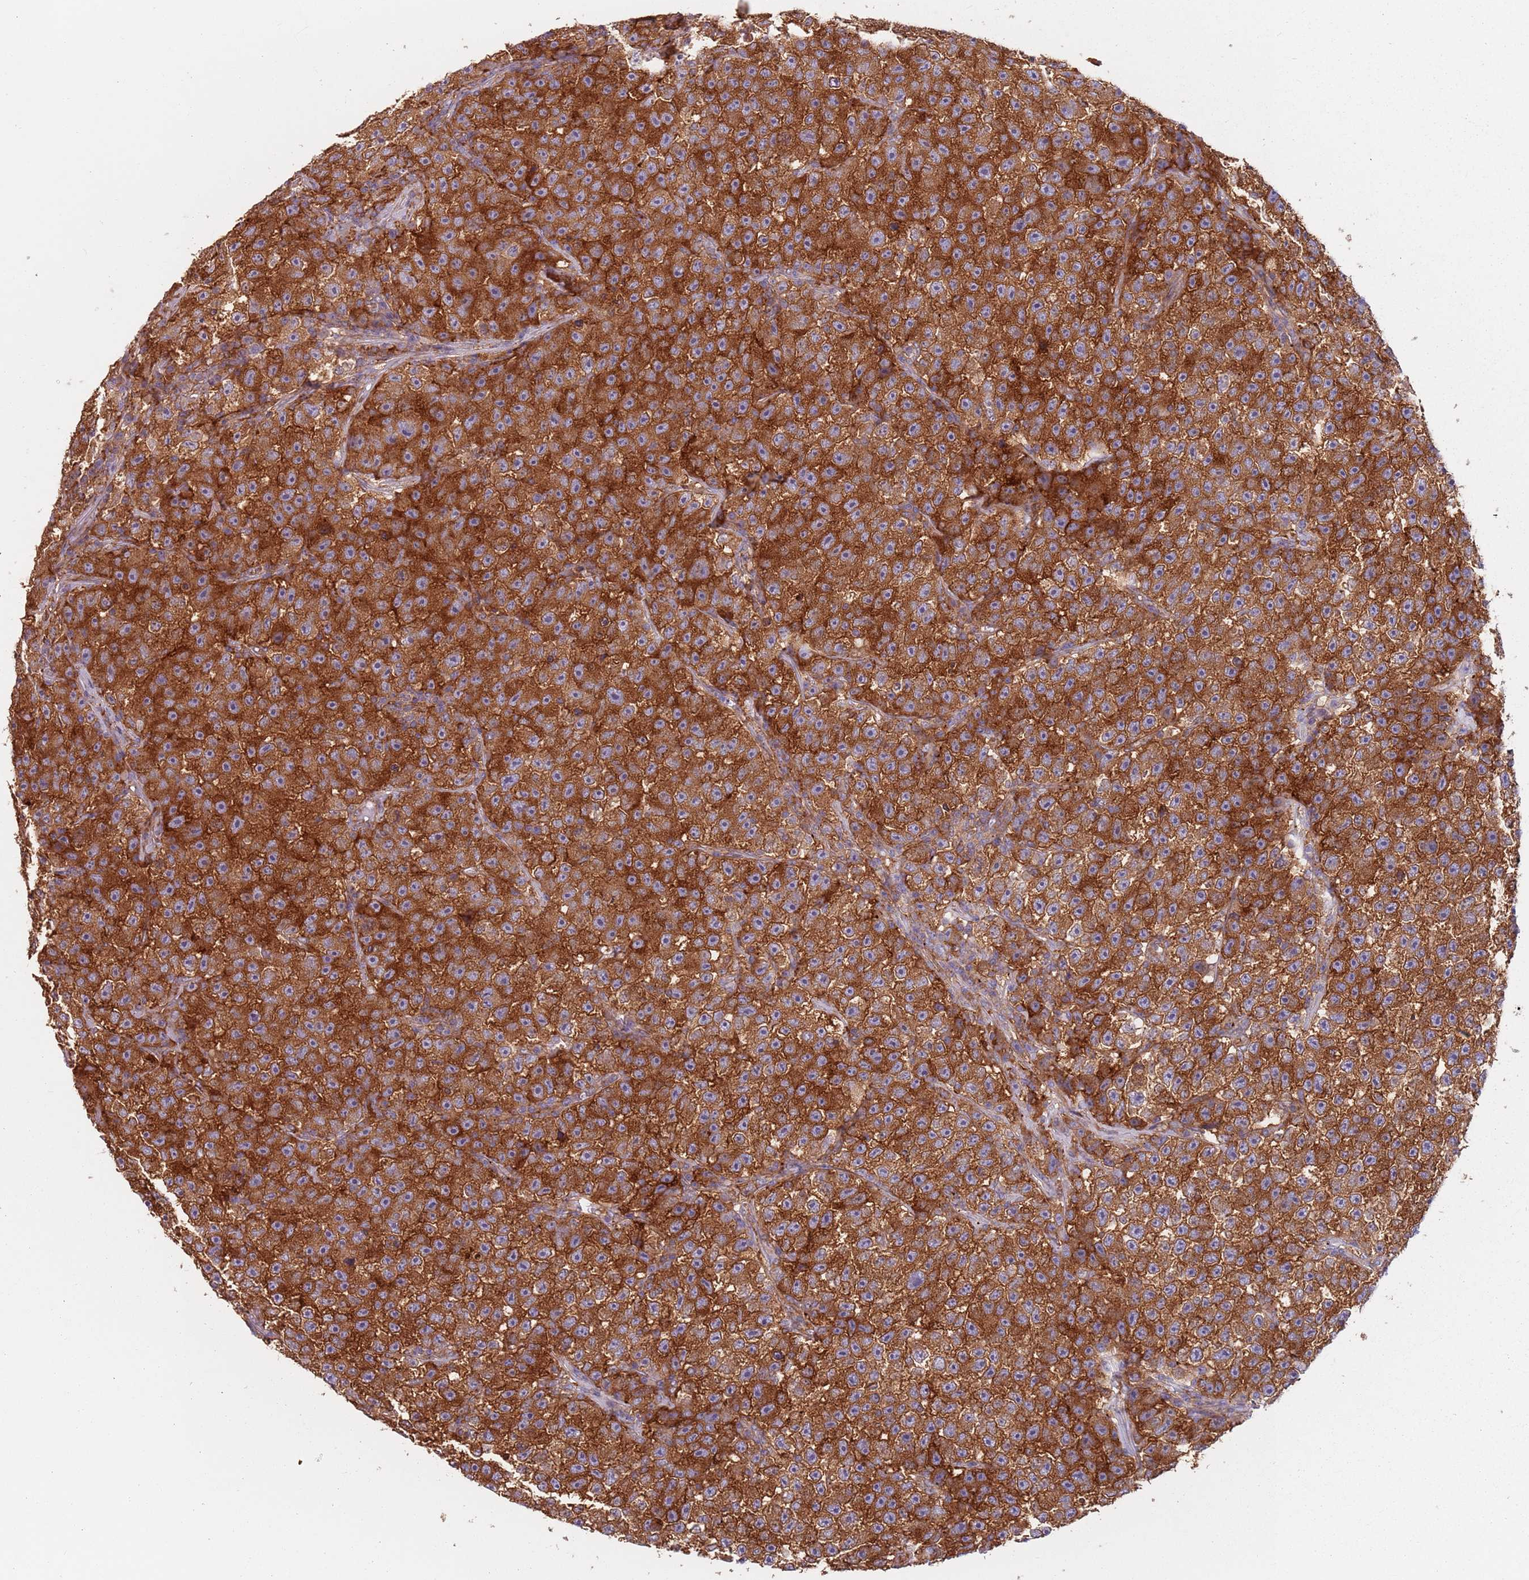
{"staining": {"intensity": "strong", "quantity": ">75%", "location": "cytoplasmic/membranous"}, "tissue": "testis cancer", "cell_type": "Tumor cells", "image_type": "cancer", "snomed": [{"axis": "morphology", "description": "Seminoma, NOS"}, {"axis": "topography", "description": "Testis"}], "caption": "About >75% of tumor cells in testis cancer demonstrate strong cytoplasmic/membranous protein staining as visualized by brown immunohistochemical staining.", "gene": "TPD52L2", "patient": {"sex": "male", "age": 22}}